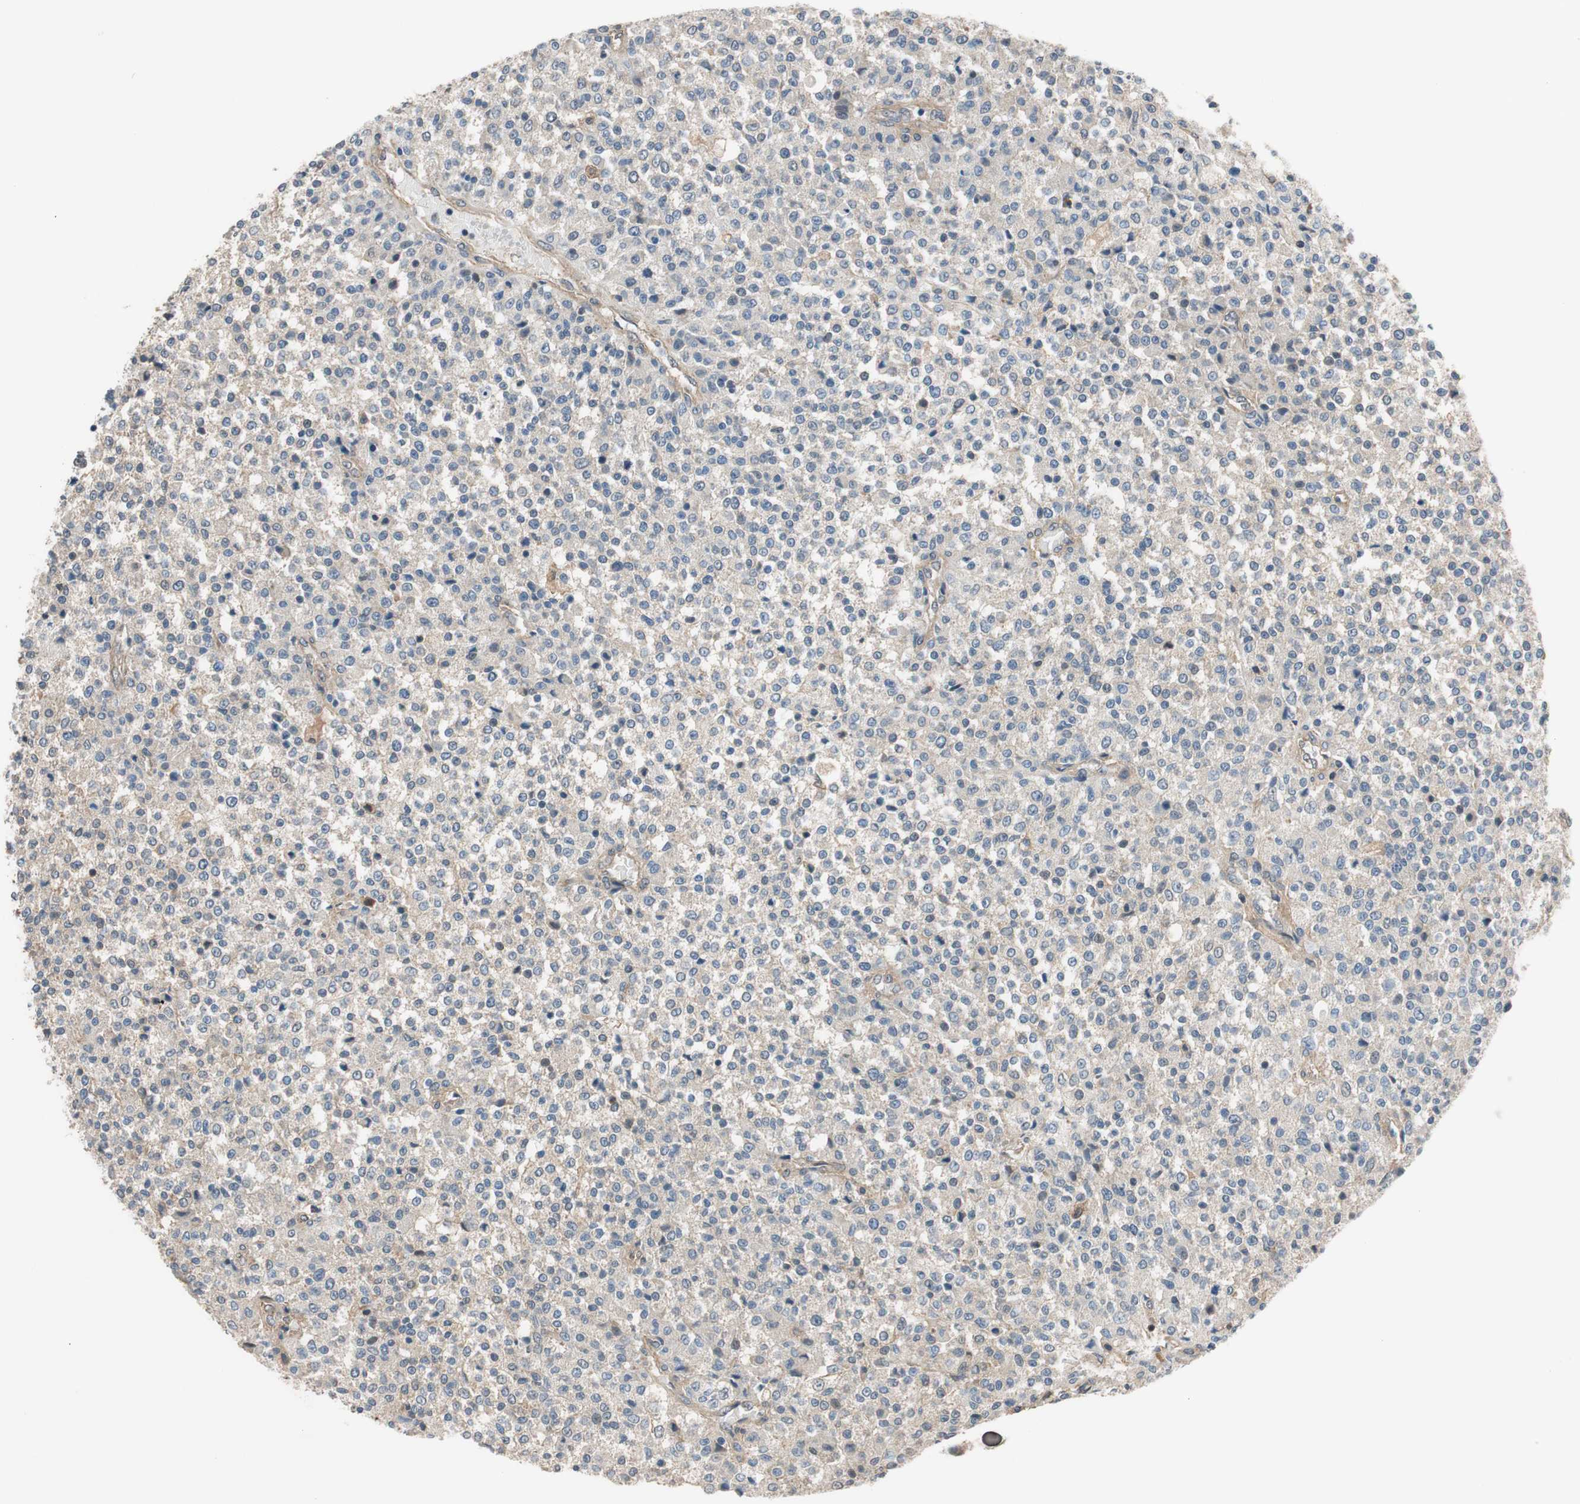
{"staining": {"intensity": "negative", "quantity": "none", "location": "none"}, "tissue": "testis cancer", "cell_type": "Tumor cells", "image_type": "cancer", "snomed": [{"axis": "morphology", "description": "Seminoma, NOS"}, {"axis": "topography", "description": "Testis"}], "caption": "Protein analysis of testis cancer demonstrates no significant positivity in tumor cells. (Stains: DAB (3,3'-diaminobenzidine) immunohistochemistry with hematoxylin counter stain, Microscopy: brightfield microscopy at high magnification).", "gene": "CALML3", "patient": {"sex": "male", "age": 59}}